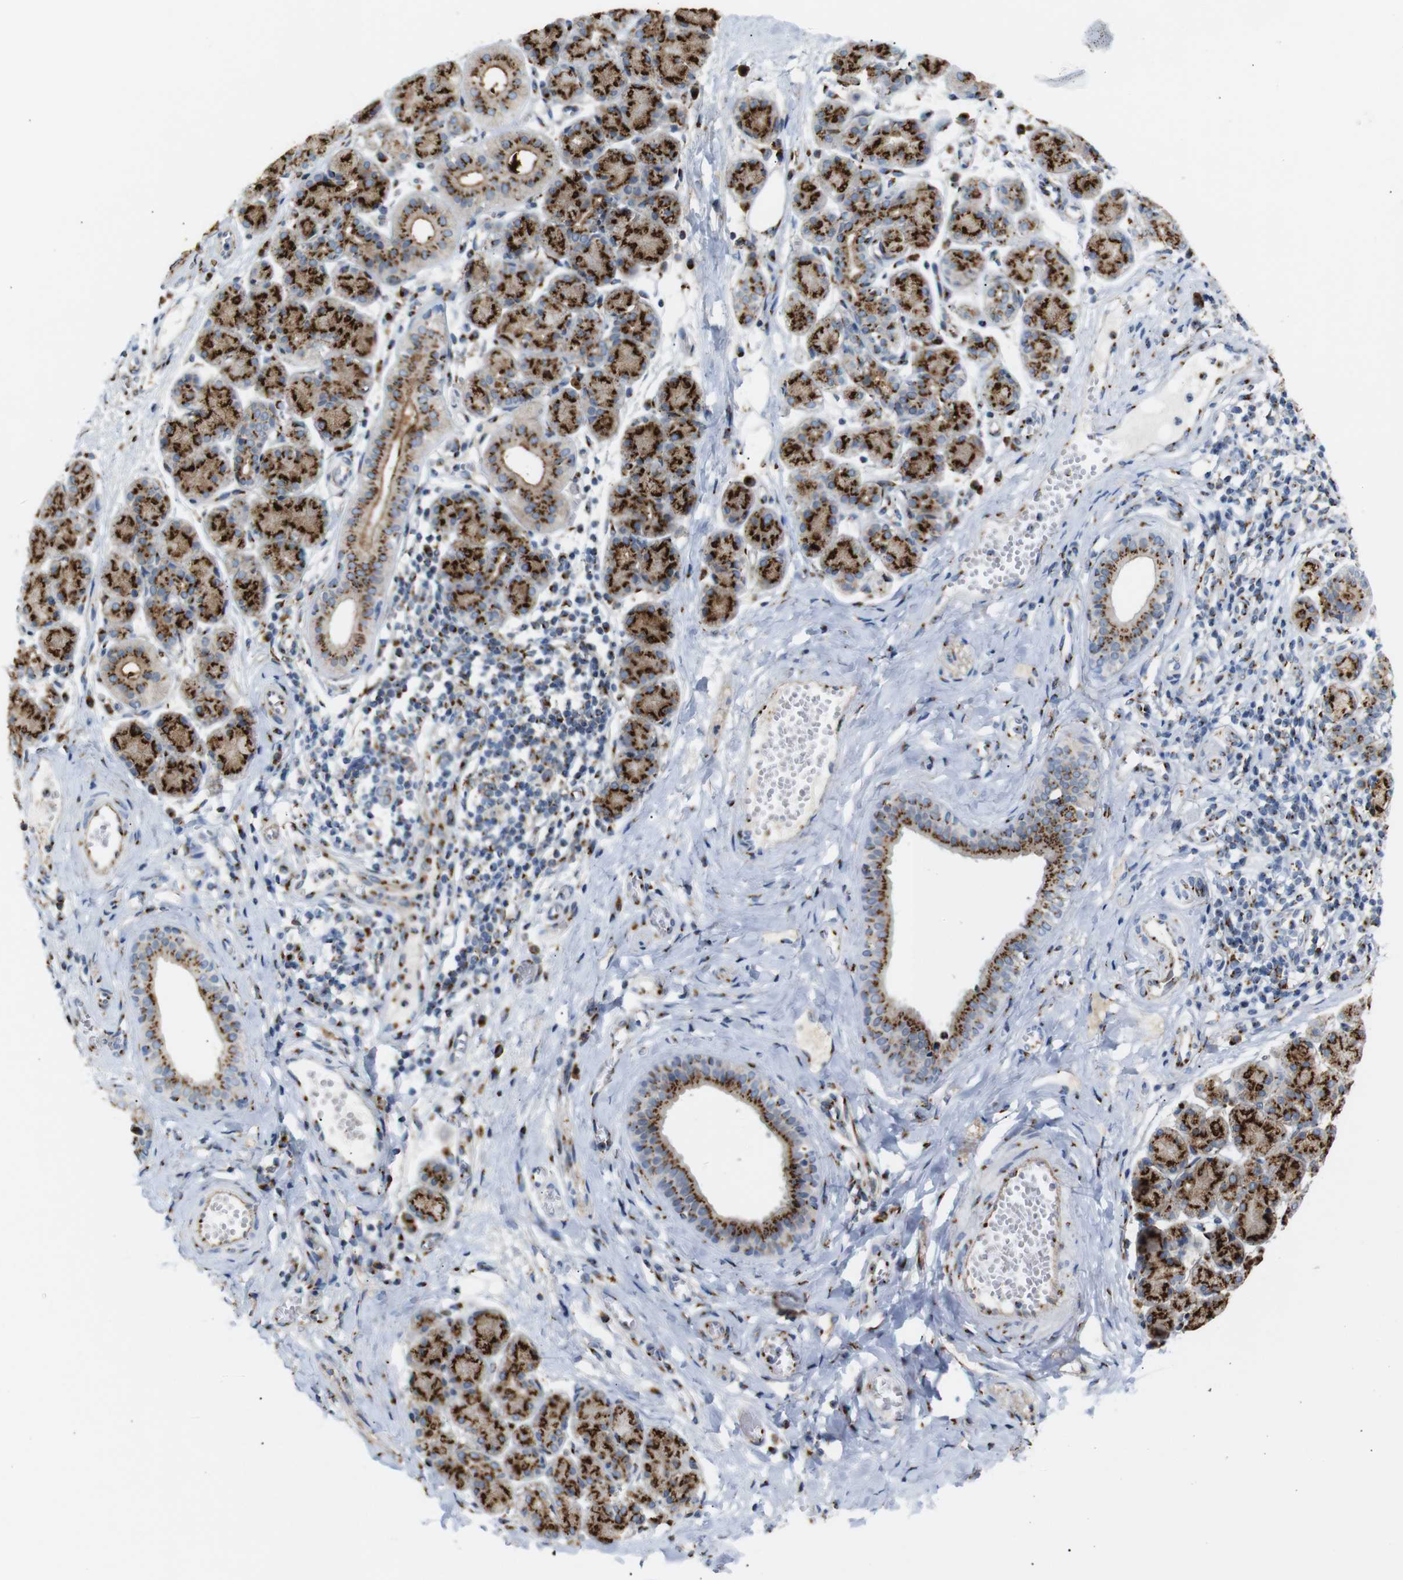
{"staining": {"intensity": "strong", "quantity": ">75%", "location": "cytoplasmic/membranous"}, "tissue": "salivary gland", "cell_type": "Glandular cells", "image_type": "normal", "snomed": [{"axis": "morphology", "description": "Normal tissue, NOS"}, {"axis": "morphology", "description": "Inflammation, NOS"}, {"axis": "topography", "description": "Lymph node"}, {"axis": "topography", "description": "Salivary gland"}], "caption": "Immunohistochemistry (IHC) image of unremarkable salivary gland stained for a protein (brown), which displays high levels of strong cytoplasmic/membranous expression in approximately >75% of glandular cells.", "gene": "TGOLN2", "patient": {"sex": "male", "age": 3}}